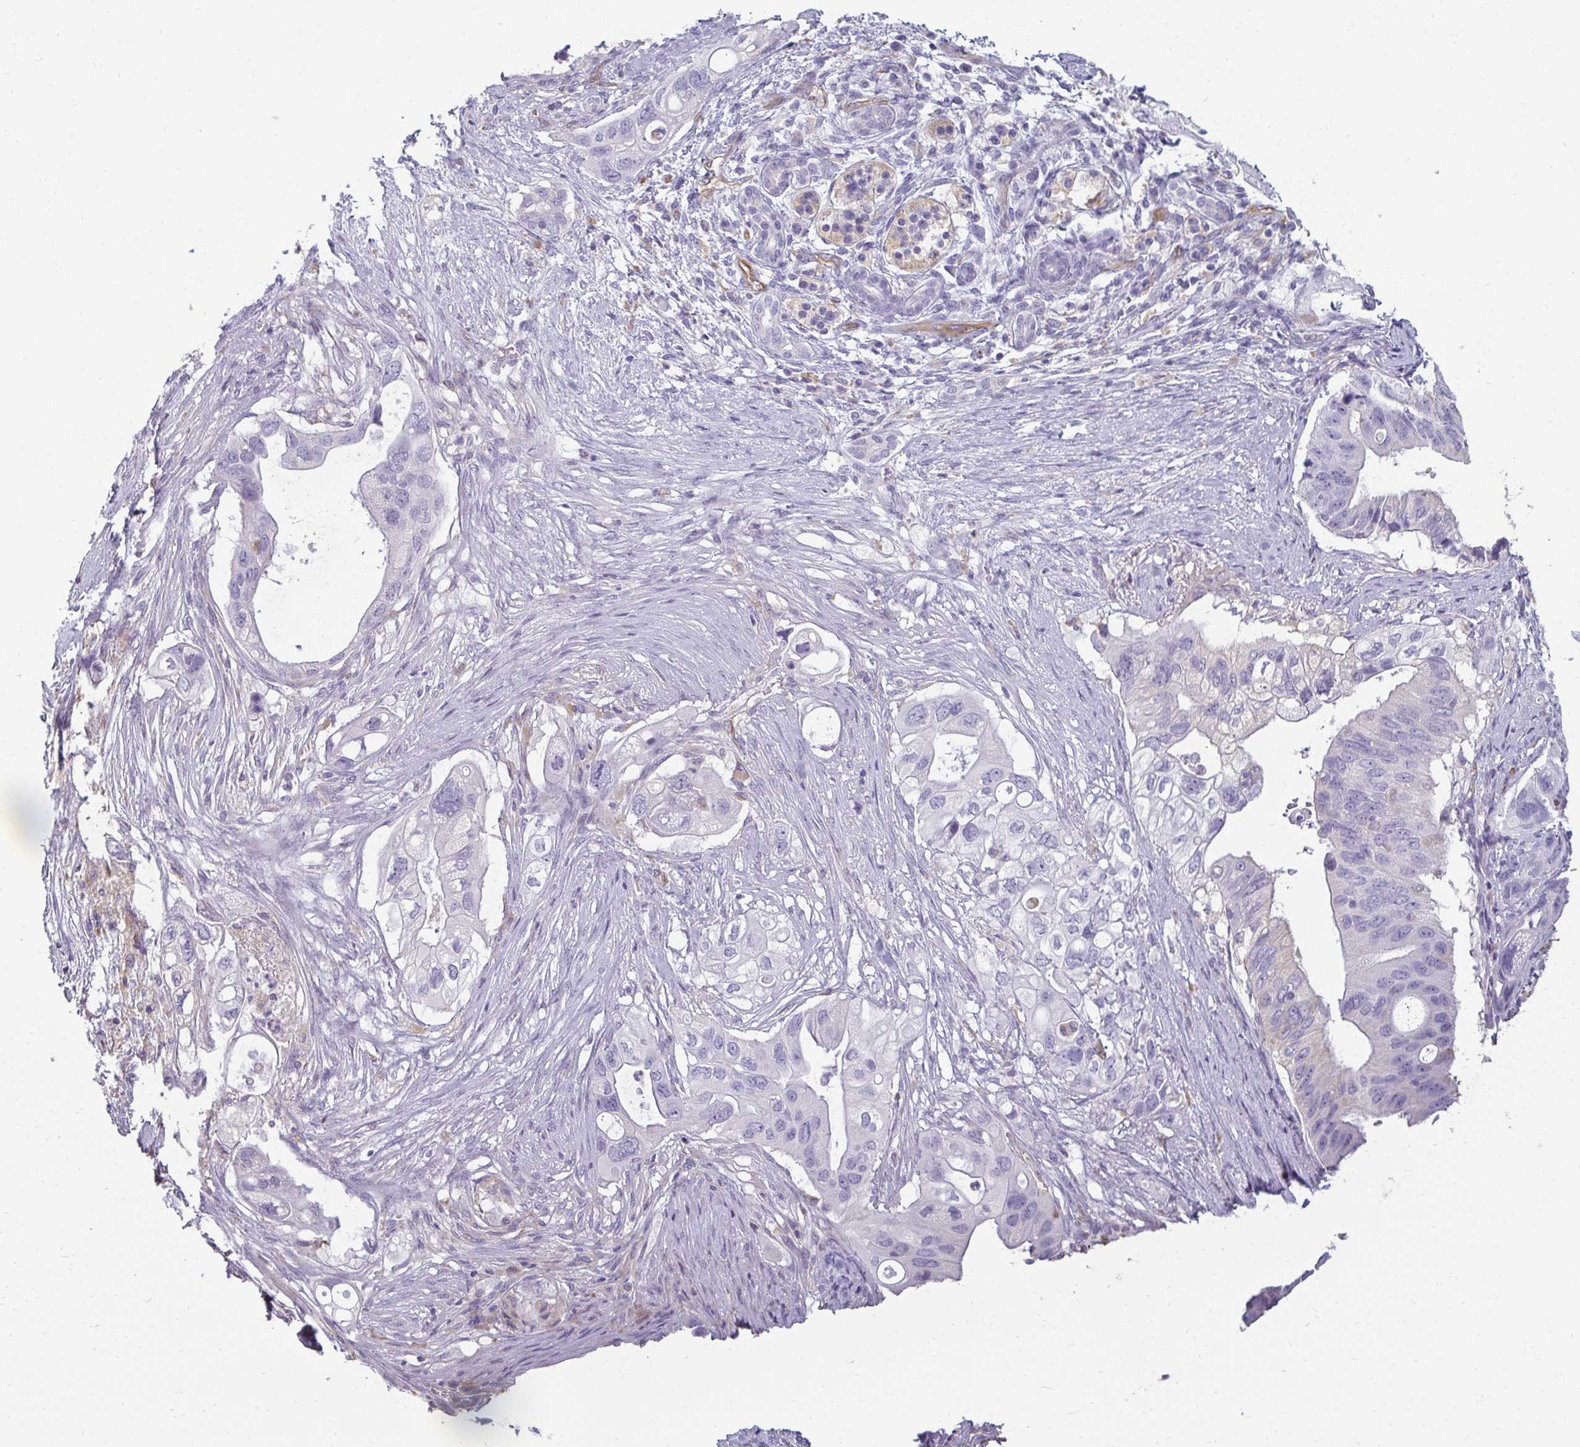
{"staining": {"intensity": "negative", "quantity": "none", "location": "none"}, "tissue": "pancreatic cancer", "cell_type": "Tumor cells", "image_type": "cancer", "snomed": [{"axis": "morphology", "description": "Adenocarcinoma, NOS"}, {"axis": "topography", "description": "Pancreas"}], "caption": "Immunohistochemistry (IHC) micrograph of neoplastic tissue: pancreatic cancer stained with DAB (3,3'-diaminobenzidine) displays no significant protein positivity in tumor cells.", "gene": "PDE2A", "patient": {"sex": "female", "age": 72}}